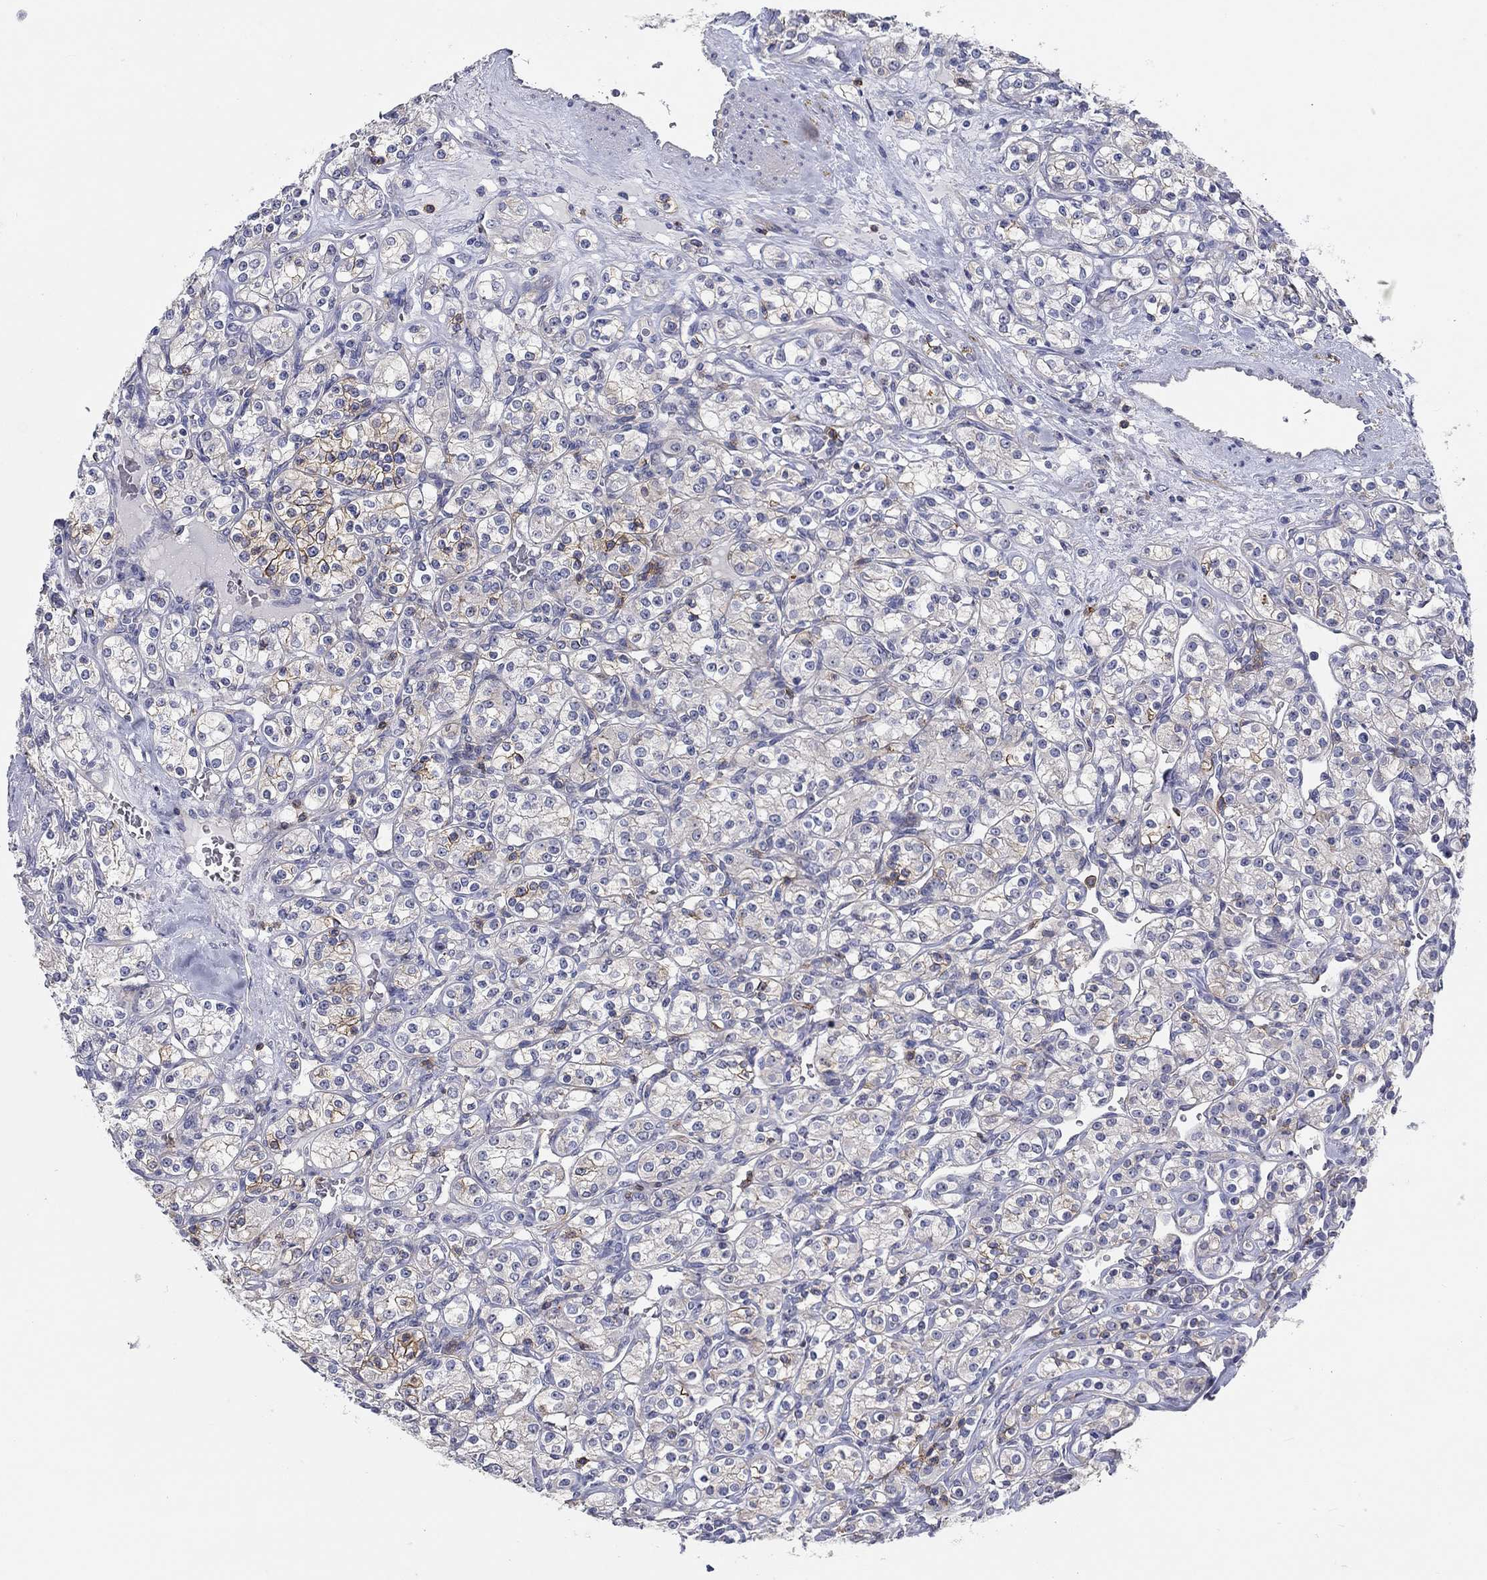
{"staining": {"intensity": "strong", "quantity": "<25%", "location": "cytoplasmic/membranous"}, "tissue": "renal cancer", "cell_type": "Tumor cells", "image_type": "cancer", "snomed": [{"axis": "morphology", "description": "Adenocarcinoma, NOS"}, {"axis": "topography", "description": "Kidney"}], "caption": "Strong cytoplasmic/membranous staining for a protein is appreciated in approximately <25% of tumor cells of adenocarcinoma (renal) using IHC.", "gene": "SIT1", "patient": {"sex": "male", "age": 77}}